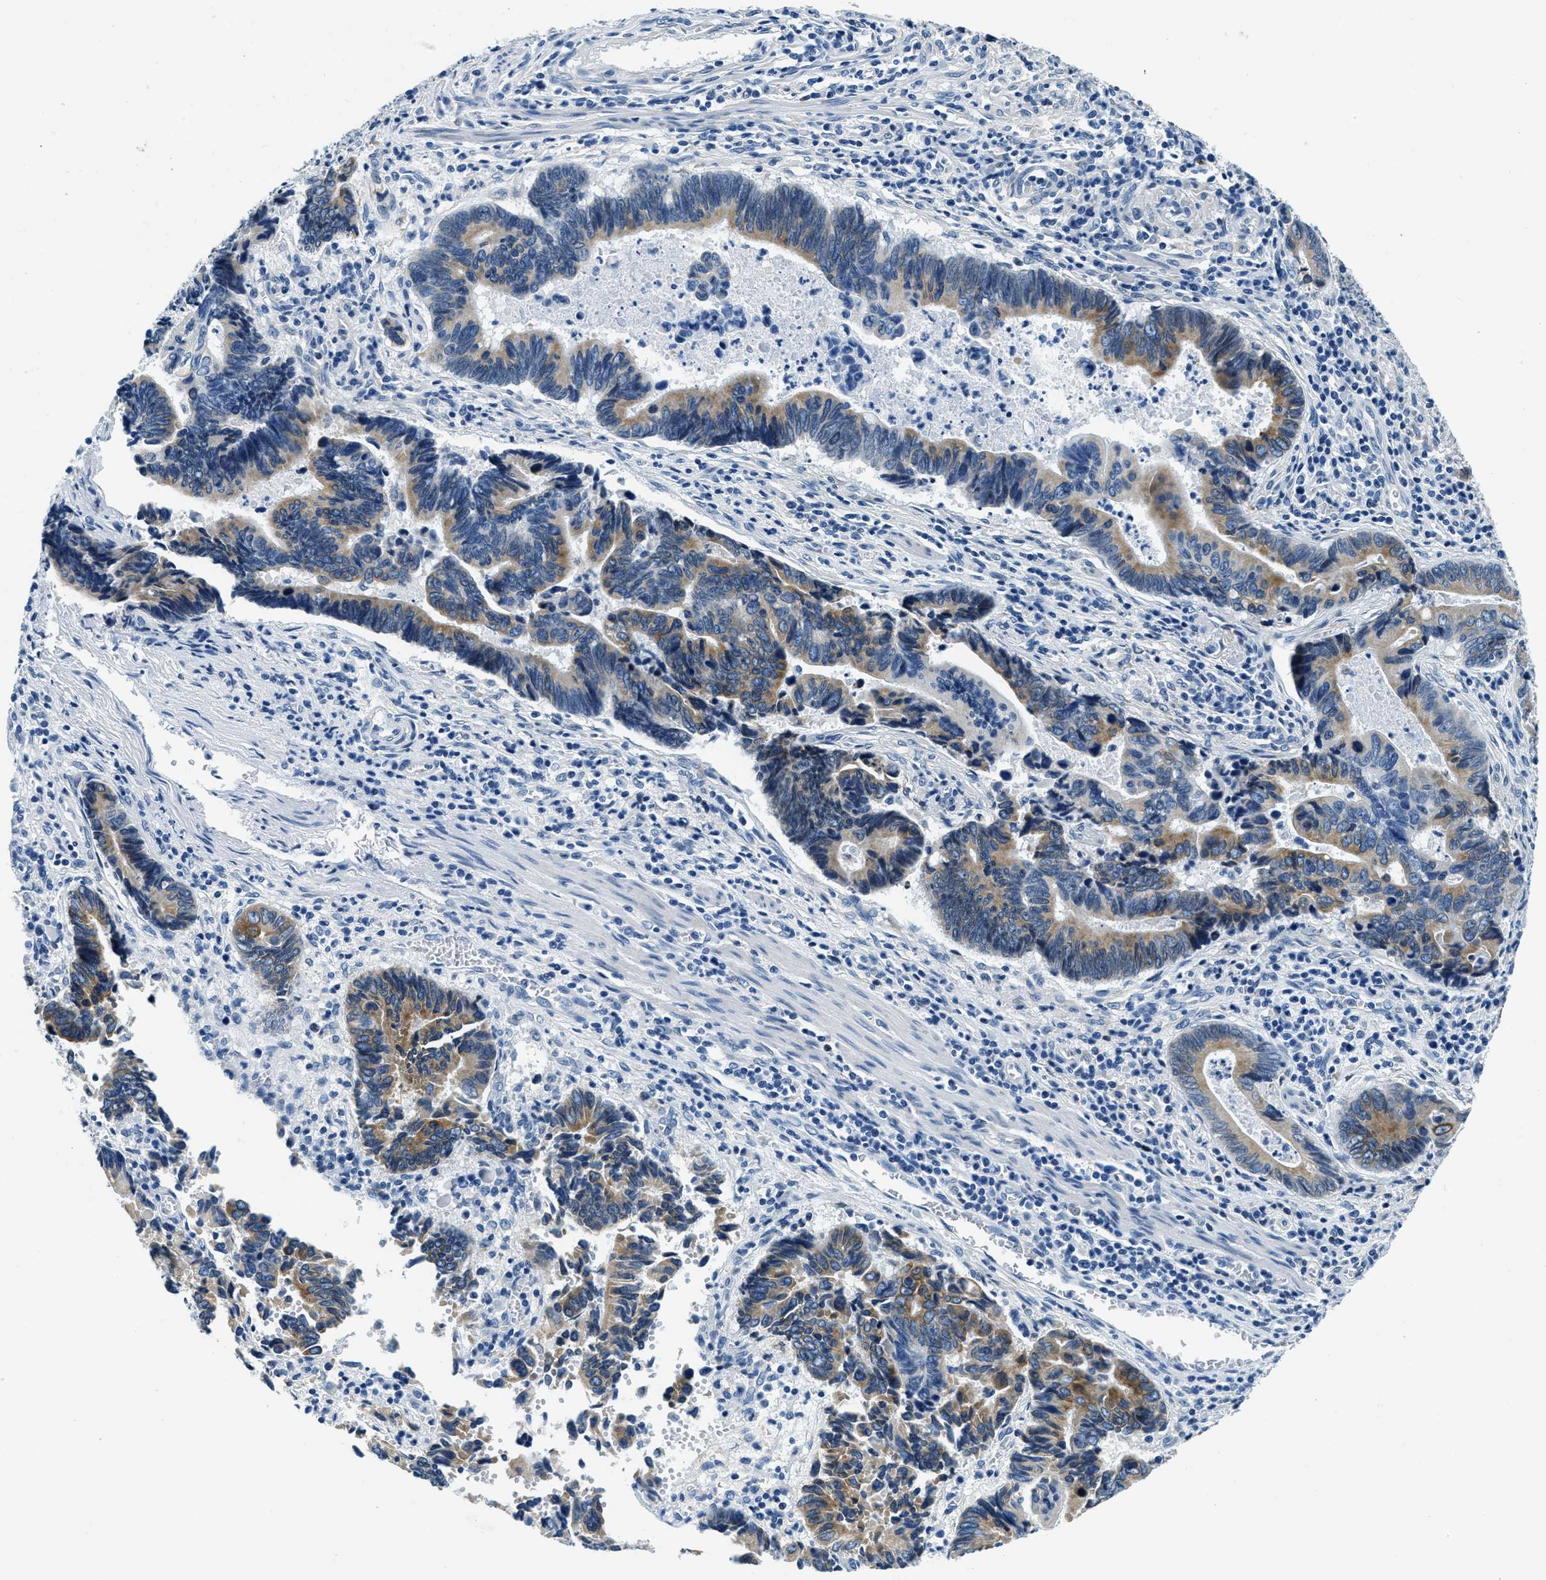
{"staining": {"intensity": "moderate", "quantity": "25%-75%", "location": "cytoplasmic/membranous"}, "tissue": "pancreatic cancer", "cell_type": "Tumor cells", "image_type": "cancer", "snomed": [{"axis": "morphology", "description": "Adenocarcinoma, NOS"}, {"axis": "topography", "description": "Pancreas"}], "caption": "A high-resolution histopathology image shows immunohistochemistry (IHC) staining of pancreatic cancer, which shows moderate cytoplasmic/membranous expression in approximately 25%-75% of tumor cells. The protein is shown in brown color, while the nuclei are stained blue.", "gene": "UBAC2", "patient": {"sex": "female", "age": 70}}